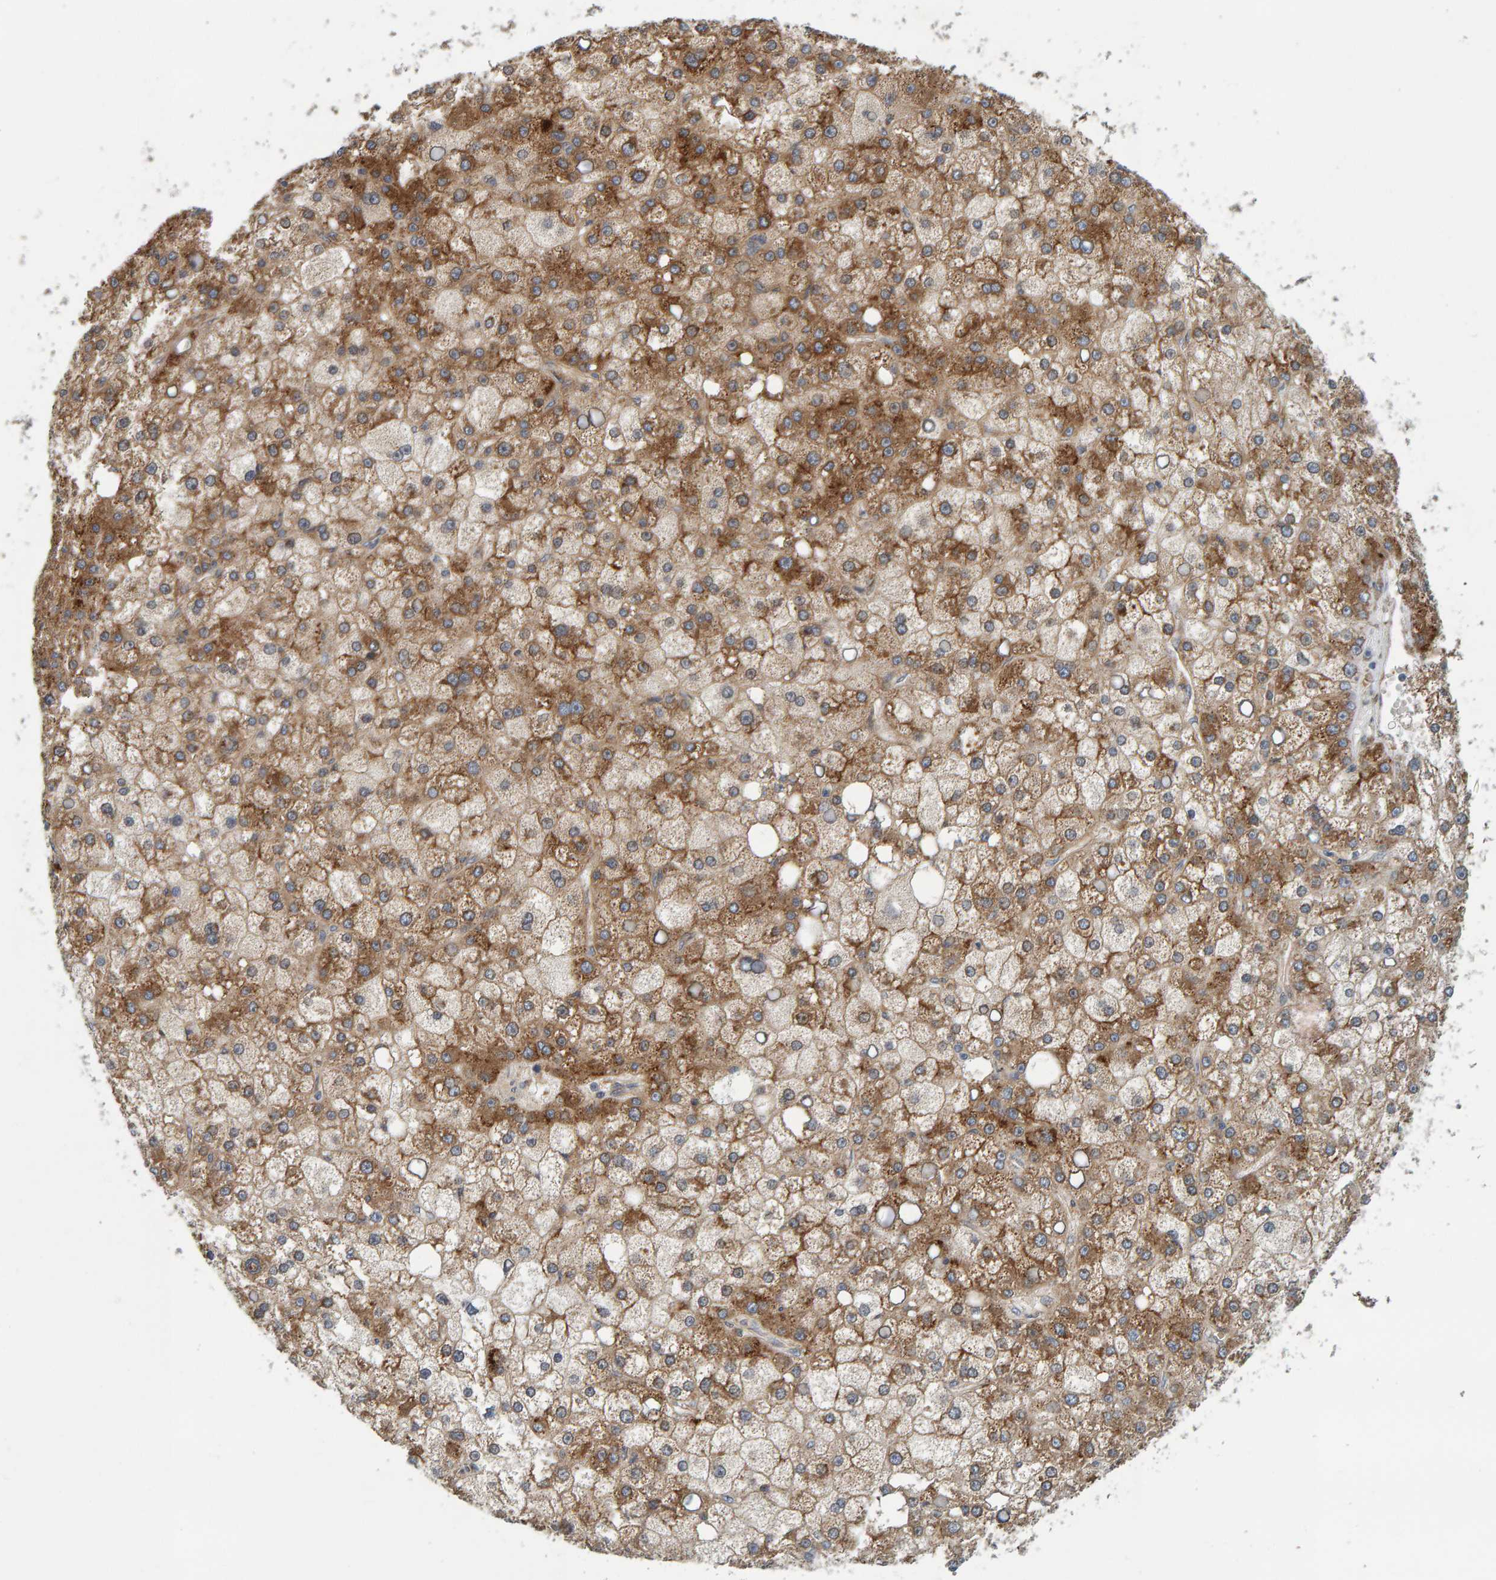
{"staining": {"intensity": "moderate", "quantity": ">75%", "location": "cytoplasmic/membranous"}, "tissue": "liver cancer", "cell_type": "Tumor cells", "image_type": "cancer", "snomed": [{"axis": "morphology", "description": "Carcinoma, Hepatocellular, NOS"}, {"axis": "topography", "description": "Liver"}], "caption": "Immunohistochemistry (IHC) (DAB) staining of human liver cancer (hepatocellular carcinoma) displays moderate cytoplasmic/membranous protein staining in about >75% of tumor cells.", "gene": "BAIAP2", "patient": {"sex": "male", "age": 67}}